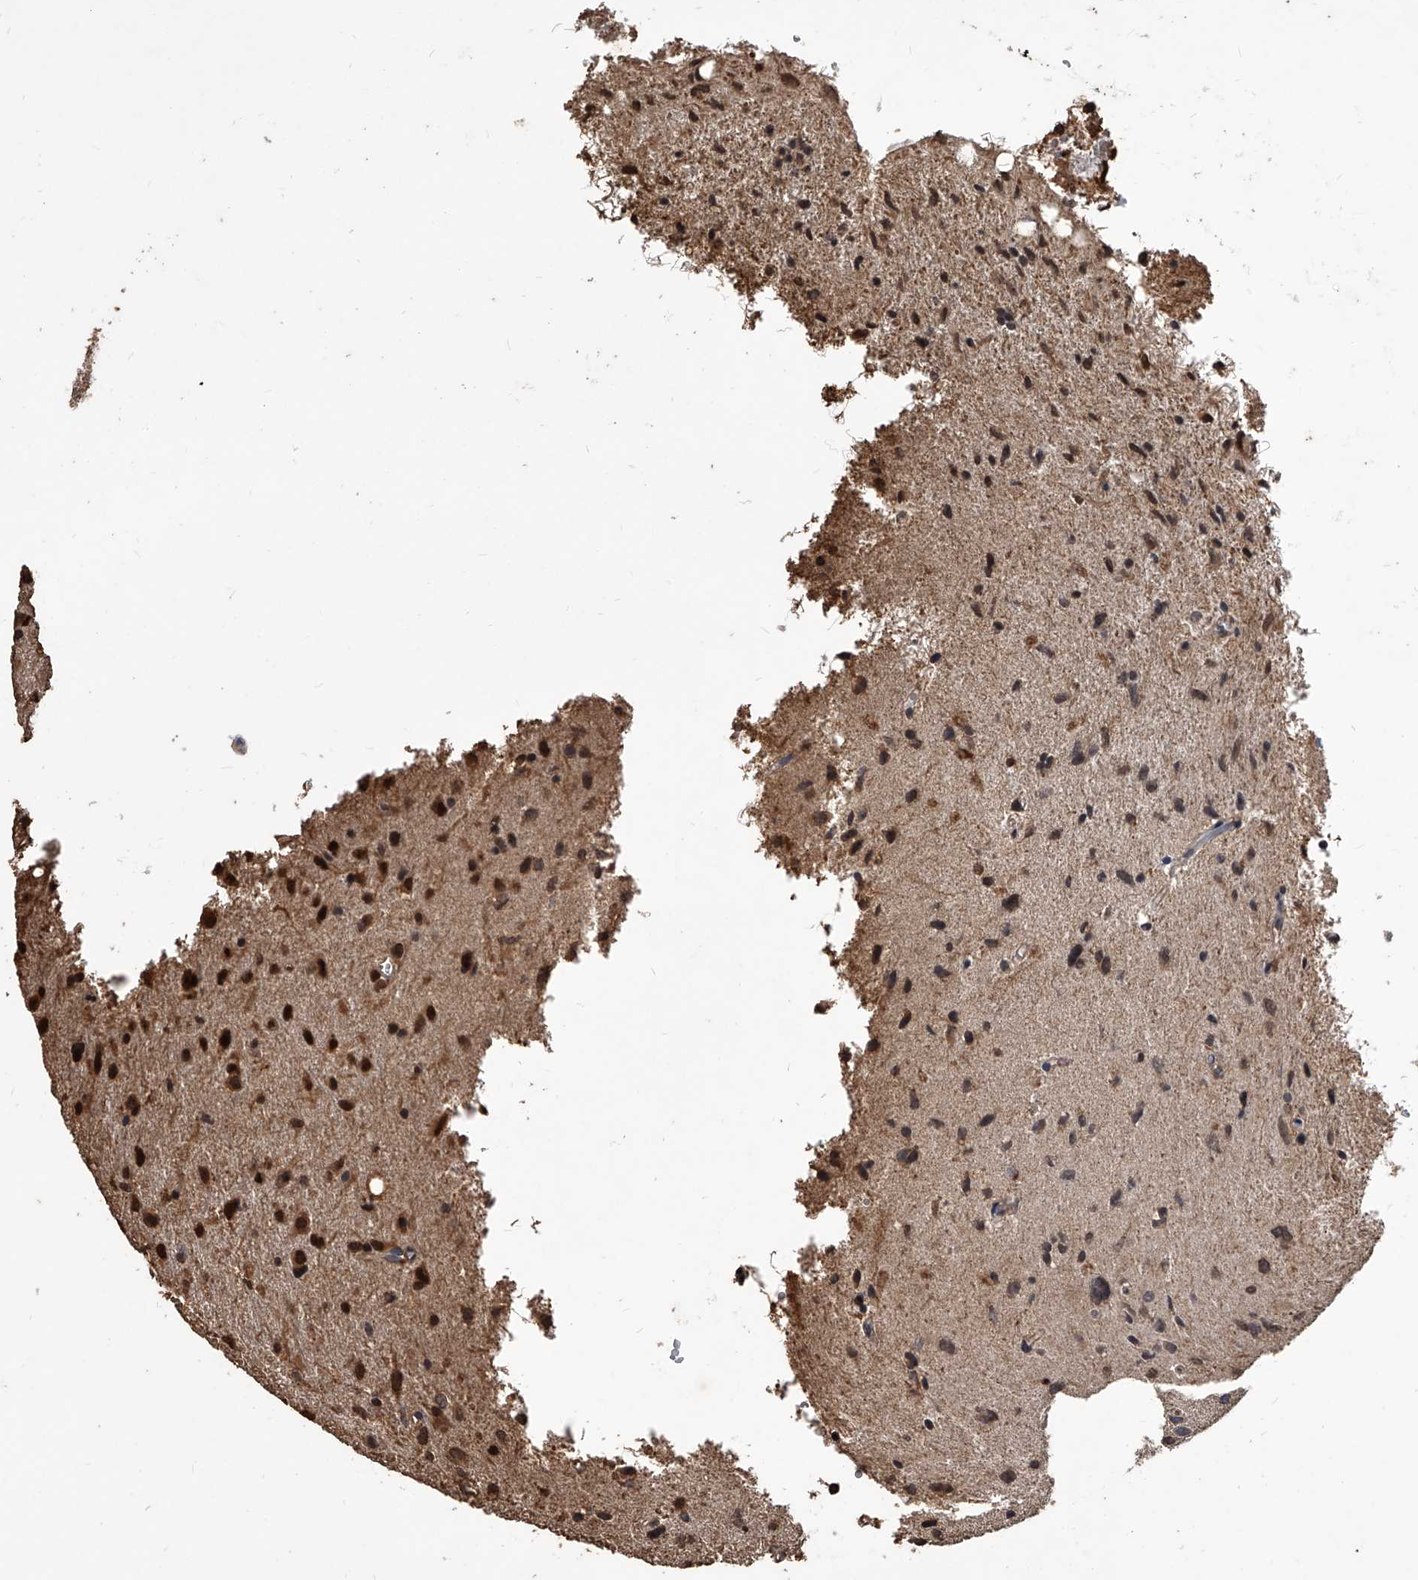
{"staining": {"intensity": "strong", "quantity": ">75%", "location": "cytoplasmic/membranous,nuclear"}, "tissue": "glioma", "cell_type": "Tumor cells", "image_type": "cancer", "snomed": [{"axis": "morphology", "description": "Glioma, malignant, Low grade"}, {"axis": "topography", "description": "Brain"}], "caption": "Immunohistochemical staining of glioma shows strong cytoplasmic/membranous and nuclear protein staining in about >75% of tumor cells. (IHC, brightfield microscopy, high magnification).", "gene": "FBXL4", "patient": {"sex": "male", "age": 77}}